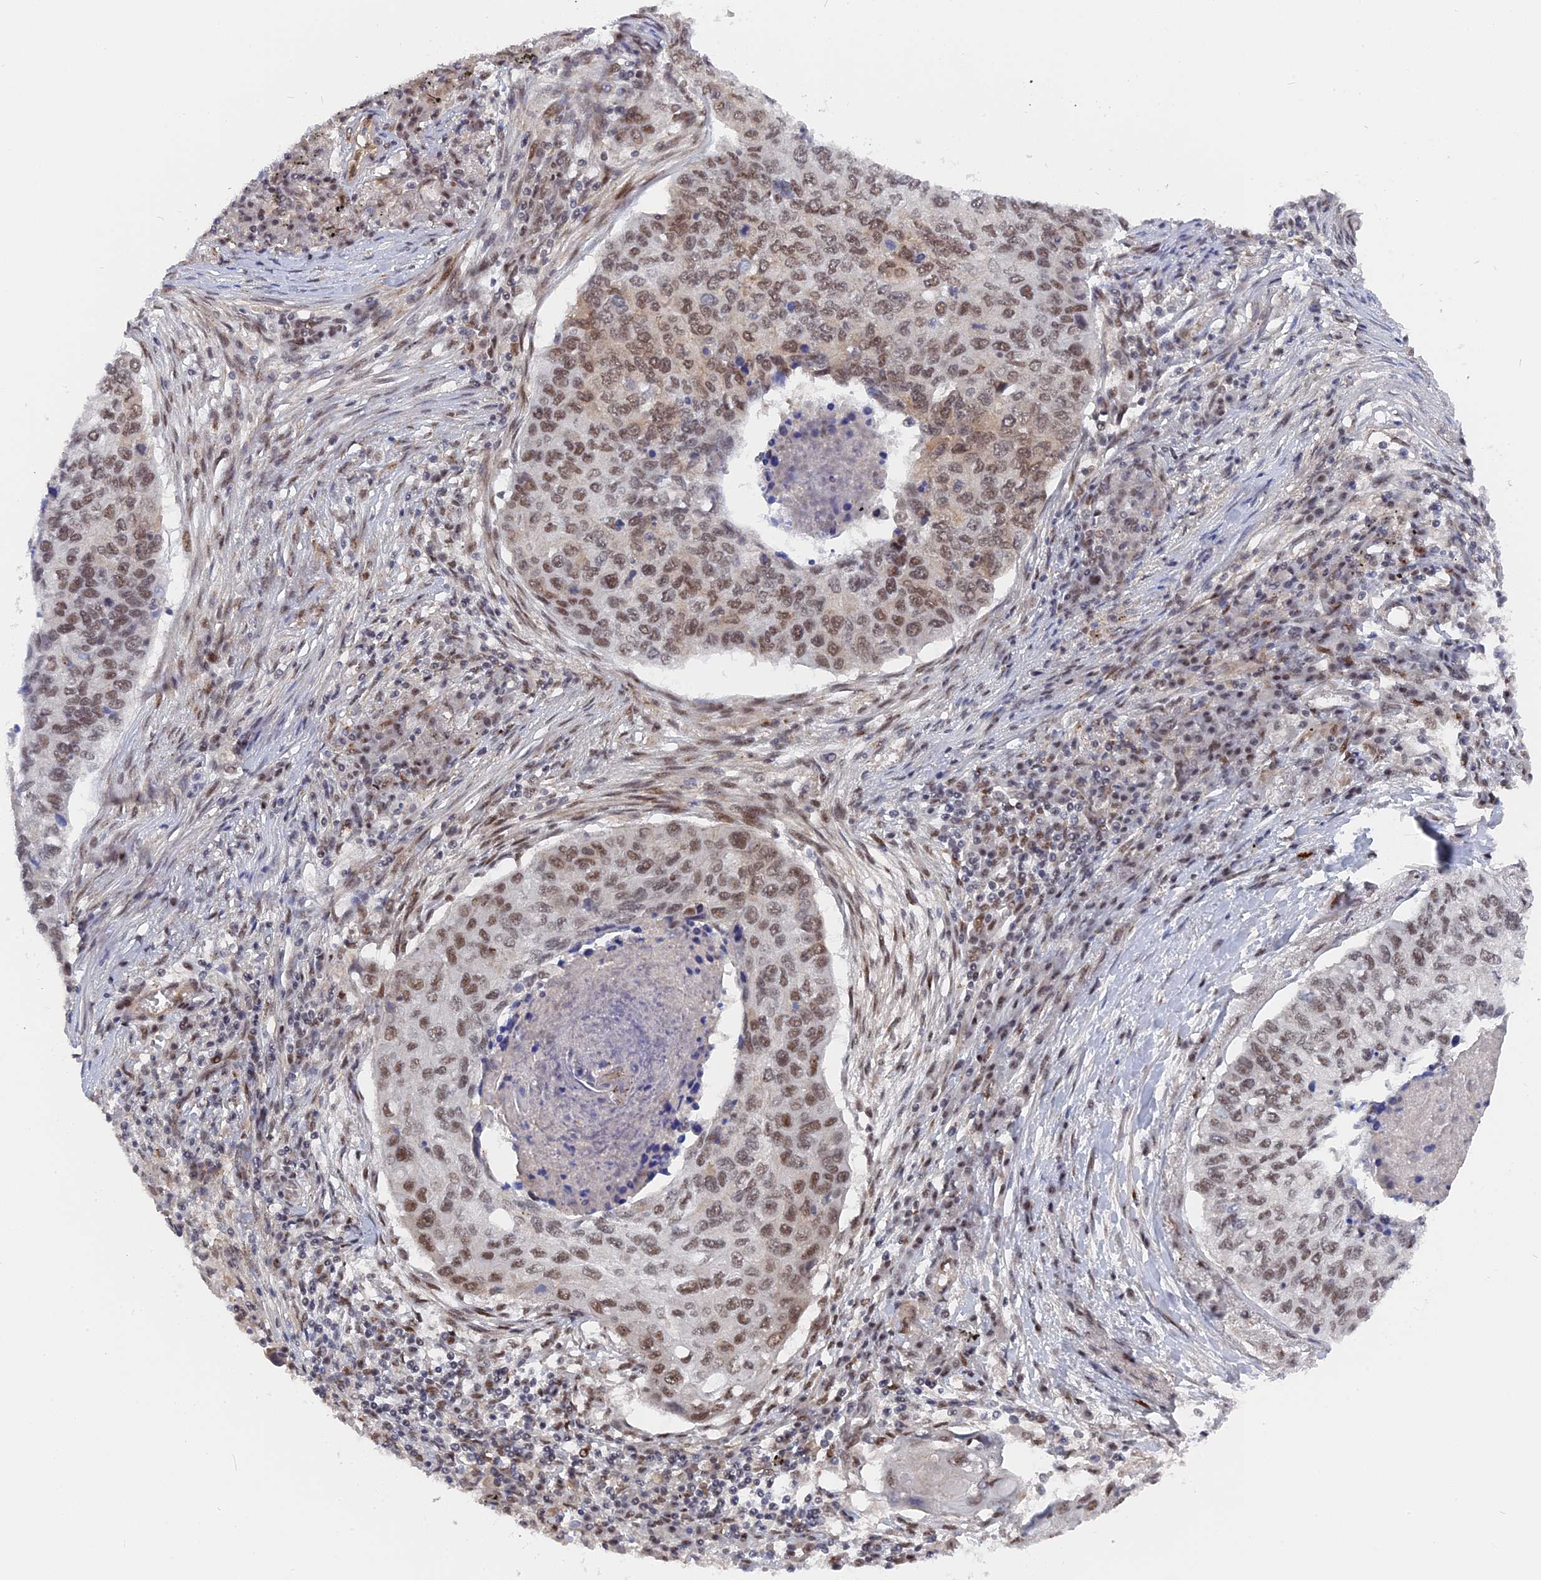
{"staining": {"intensity": "moderate", "quantity": ">75%", "location": "nuclear"}, "tissue": "lung cancer", "cell_type": "Tumor cells", "image_type": "cancer", "snomed": [{"axis": "morphology", "description": "Squamous cell carcinoma, NOS"}, {"axis": "topography", "description": "Lung"}], "caption": "Immunohistochemical staining of human squamous cell carcinoma (lung) shows medium levels of moderate nuclear protein expression in about >75% of tumor cells. Using DAB (brown) and hematoxylin (blue) stains, captured at high magnification using brightfield microscopy.", "gene": "CCDC85A", "patient": {"sex": "female", "age": 63}}